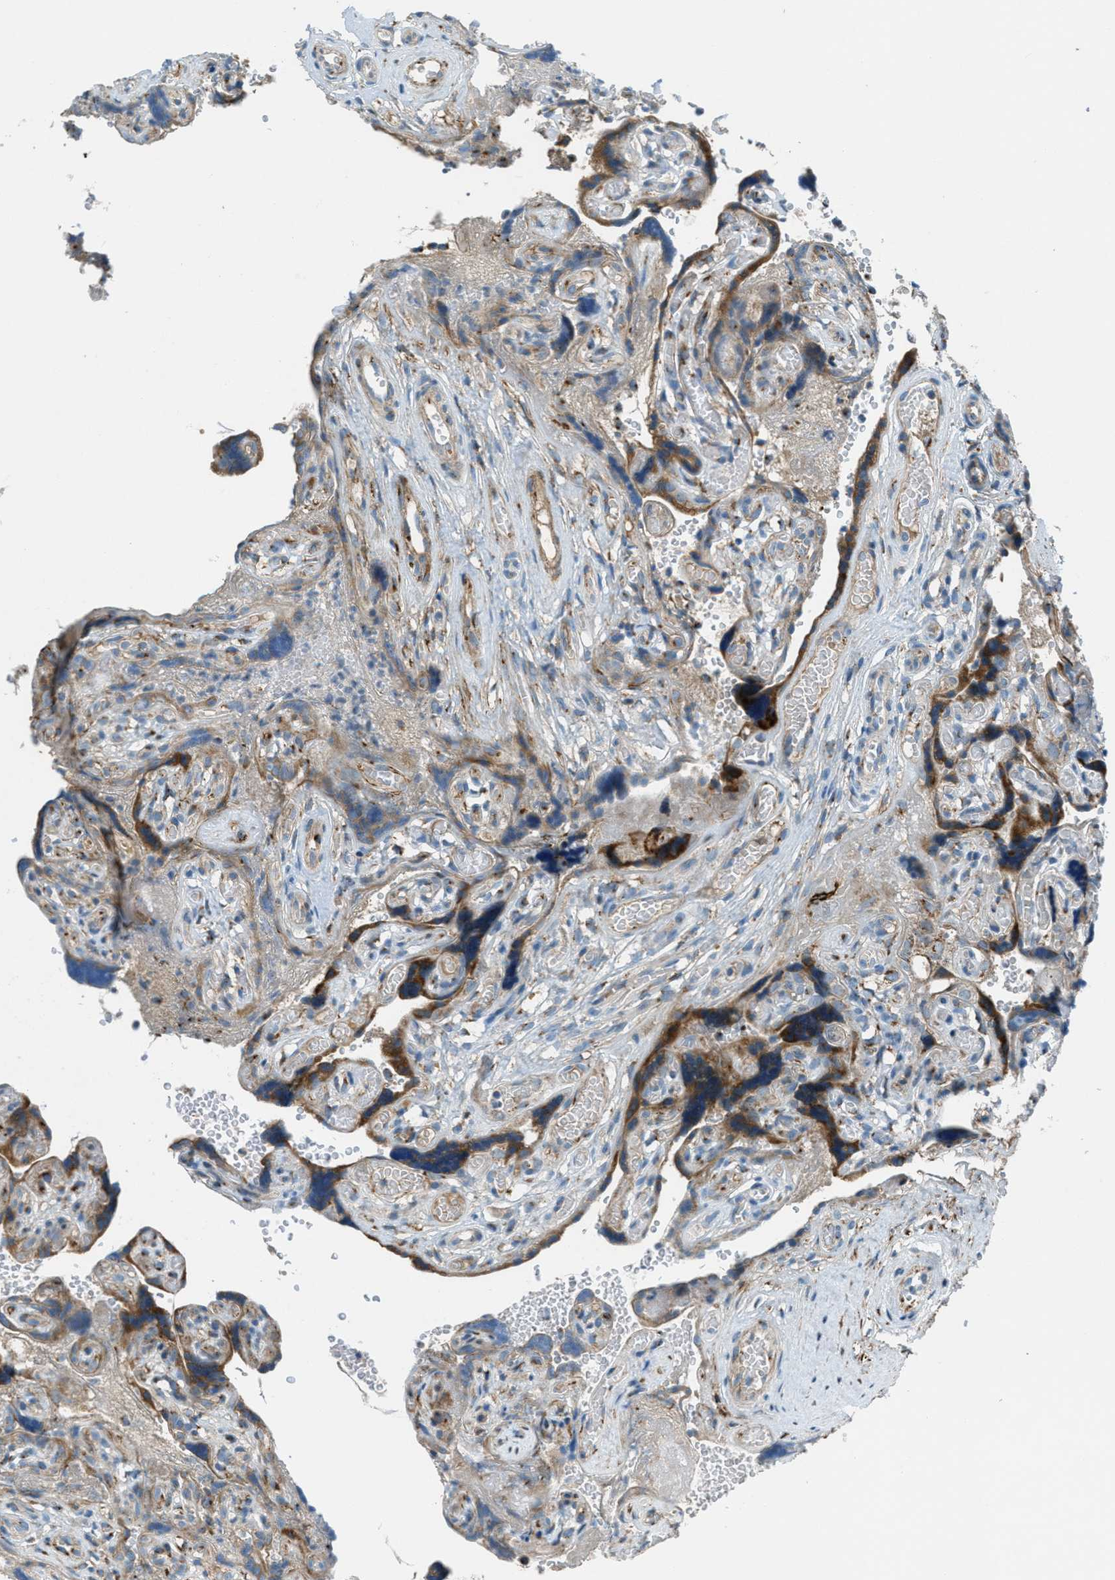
{"staining": {"intensity": "weak", "quantity": ">75%", "location": "cytoplasmic/membranous"}, "tissue": "placenta", "cell_type": "Decidual cells", "image_type": "normal", "snomed": [{"axis": "morphology", "description": "Normal tissue, NOS"}, {"axis": "topography", "description": "Placenta"}], "caption": "IHC image of benign placenta: placenta stained using IHC shows low levels of weak protein expression localized specifically in the cytoplasmic/membranous of decidual cells, appearing as a cytoplasmic/membranous brown color.", "gene": "BCKDK", "patient": {"sex": "female", "age": 30}}